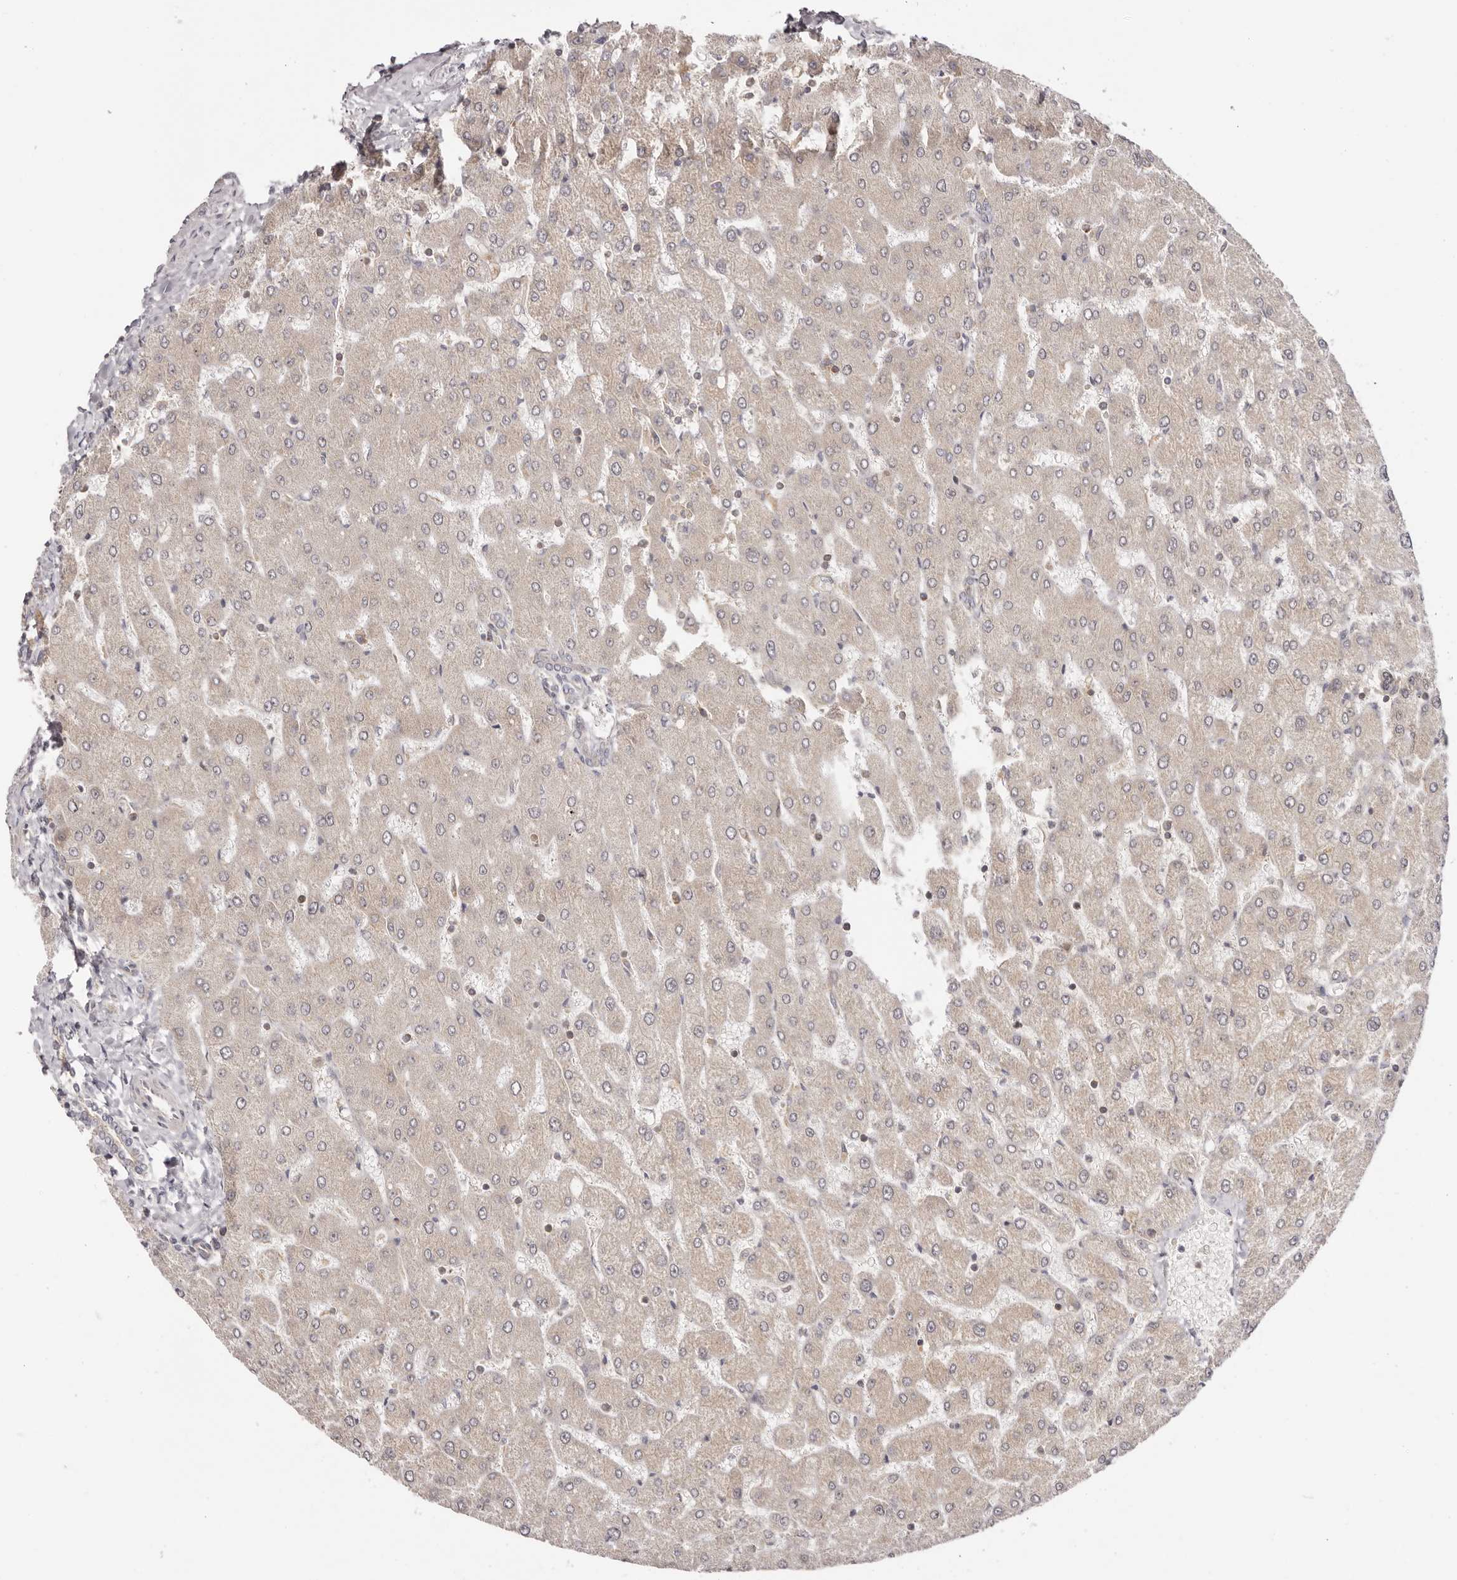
{"staining": {"intensity": "negative", "quantity": "none", "location": "none"}, "tissue": "liver", "cell_type": "Cholangiocytes", "image_type": "normal", "snomed": [{"axis": "morphology", "description": "Normal tissue, NOS"}, {"axis": "topography", "description": "Liver"}], "caption": "Immunohistochemical staining of normal liver exhibits no significant expression in cholangiocytes.", "gene": "EEF1E1", "patient": {"sex": "male", "age": 55}}